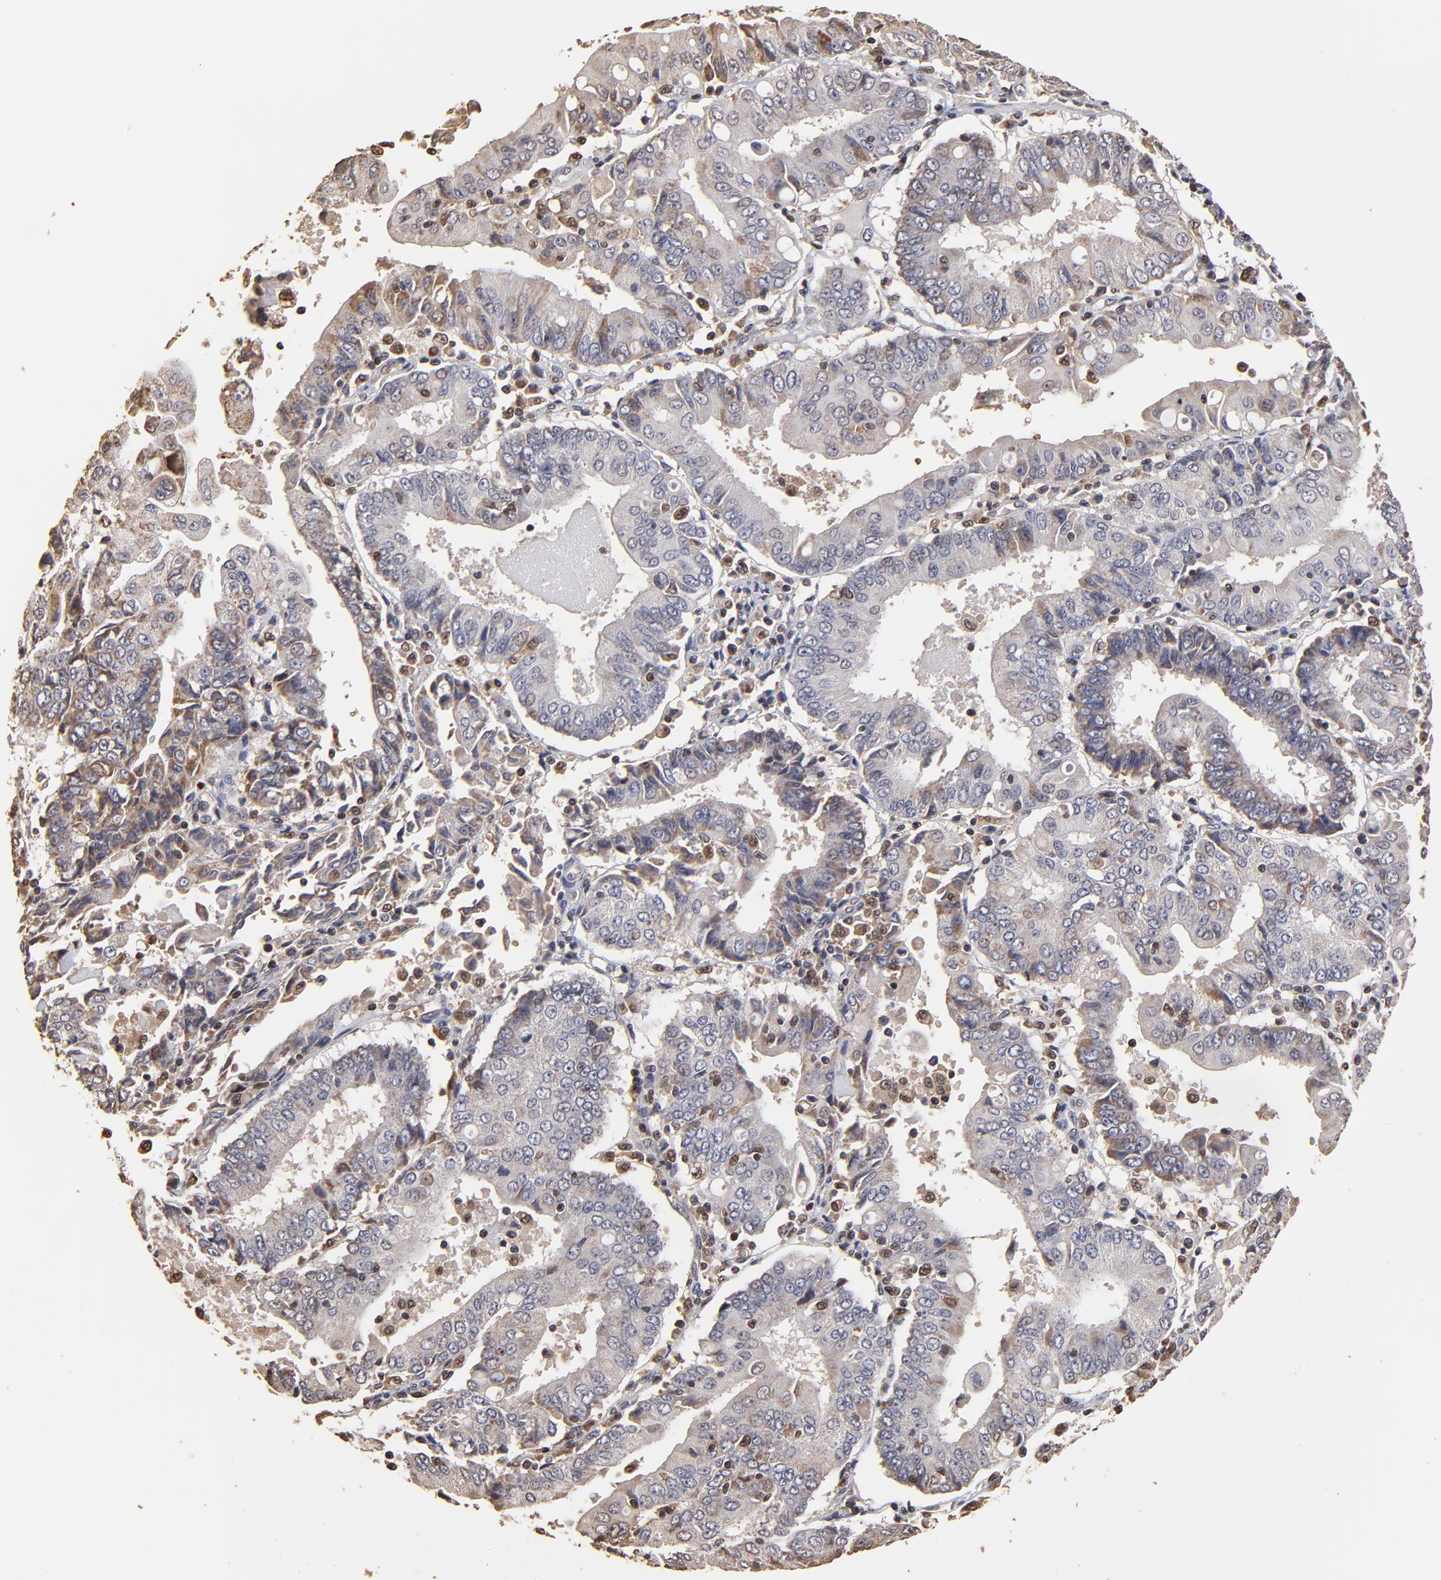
{"staining": {"intensity": "weak", "quantity": ">75%", "location": "cytoplasmic/membranous"}, "tissue": "endometrial cancer", "cell_type": "Tumor cells", "image_type": "cancer", "snomed": [{"axis": "morphology", "description": "Adenocarcinoma, NOS"}, {"axis": "topography", "description": "Endometrium"}], "caption": "Protein analysis of endometrial cancer tissue demonstrates weak cytoplasmic/membranous expression in about >75% of tumor cells.", "gene": "CASP1", "patient": {"sex": "female", "age": 75}}